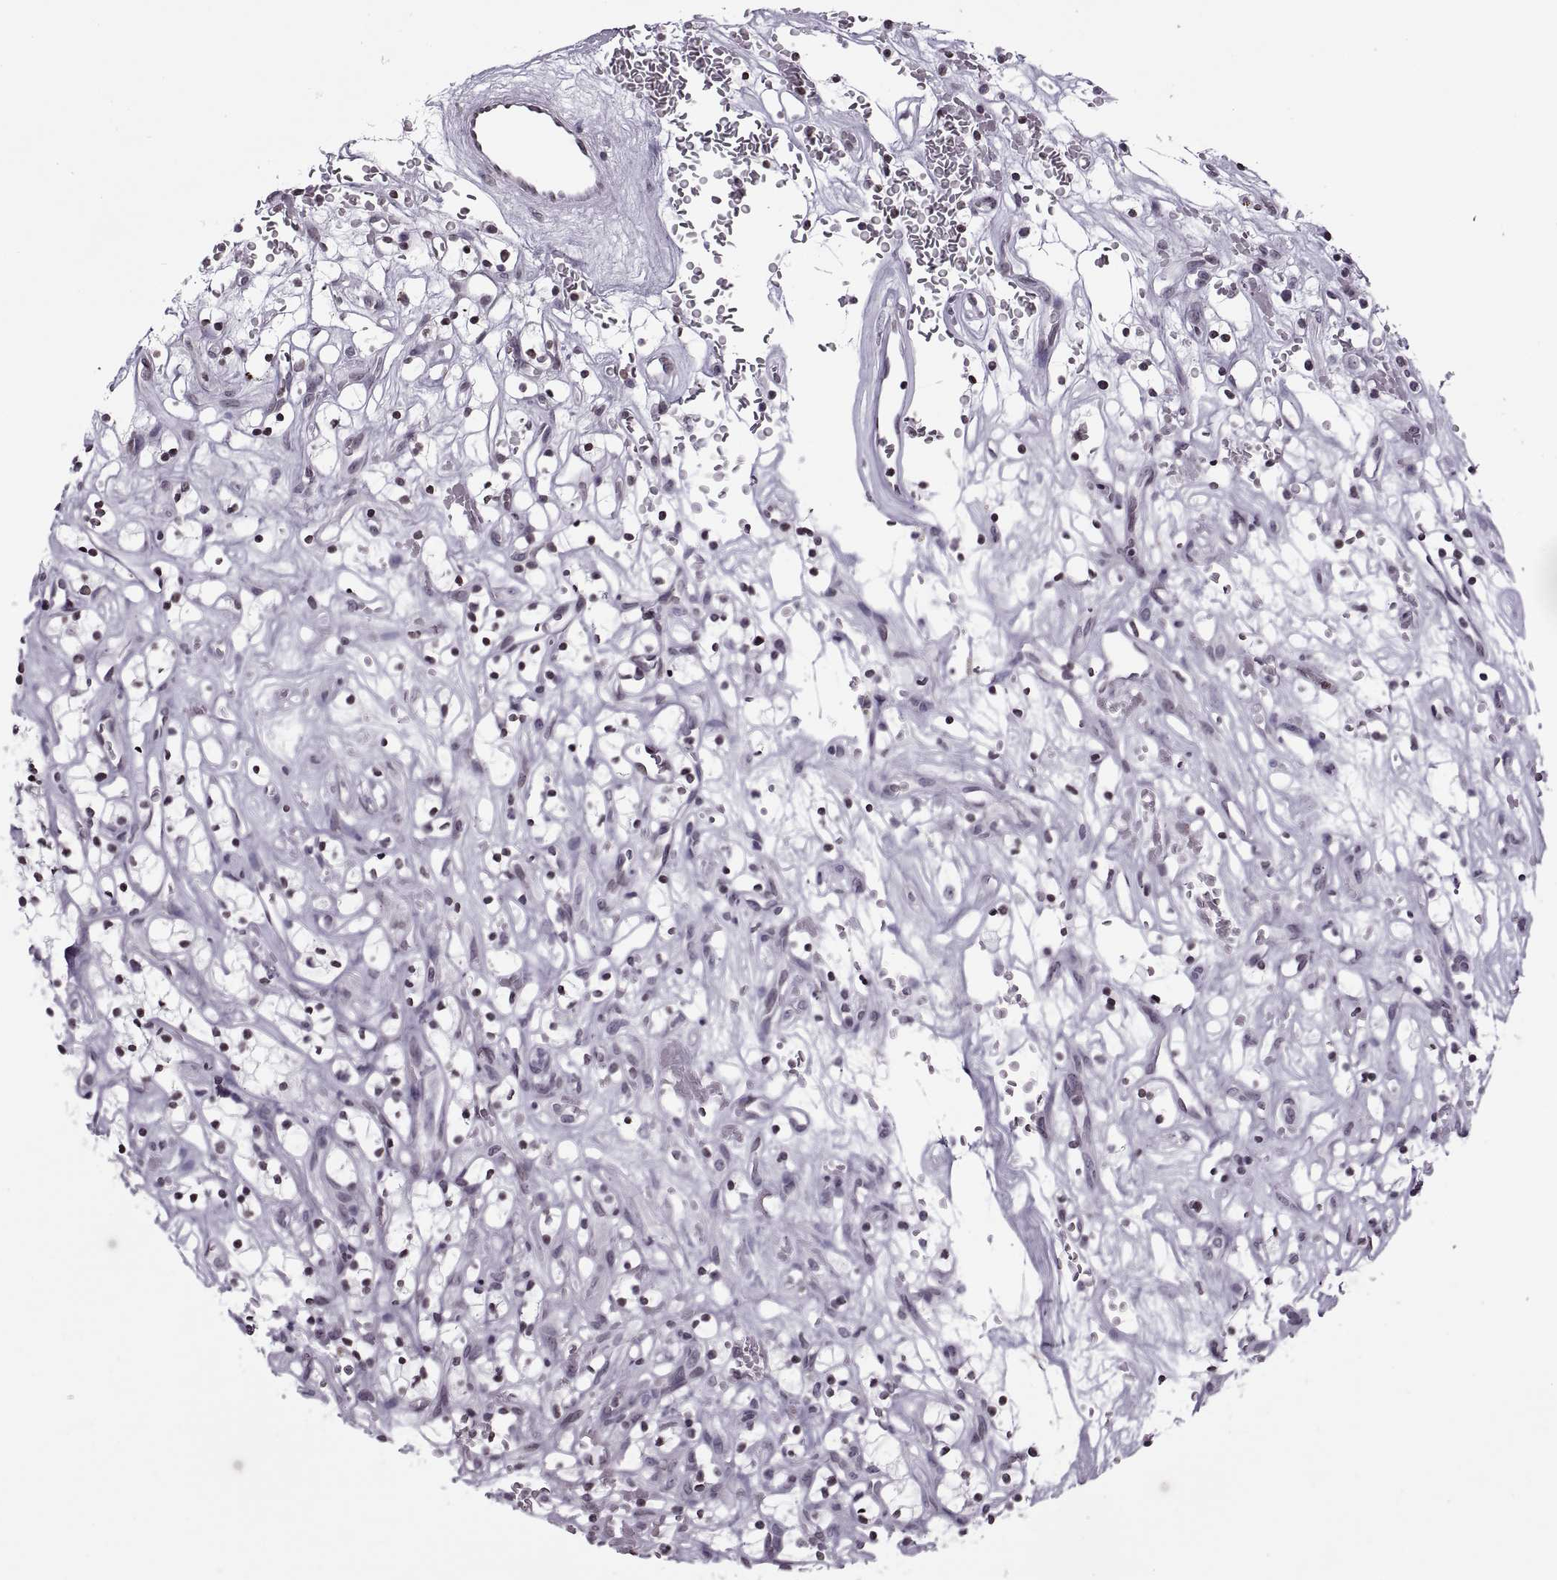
{"staining": {"intensity": "negative", "quantity": "none", "location": "none"}, "tissue": "renal cancer", "cell_type": "Tumor cells", "image_type": "cancer", "snomed": [{"axis": "morphology", "description": "Adenocarcinoma, NOS"}, {"axis": "topography", "description": "Kidney"}], "caption": "Immunohistochemical staining of human renal cancer (adenocarcinoma) reveals no significant expression in tumor cells.", "gene": "H1-8", "patient": {"sex": "female", "age": 64}}